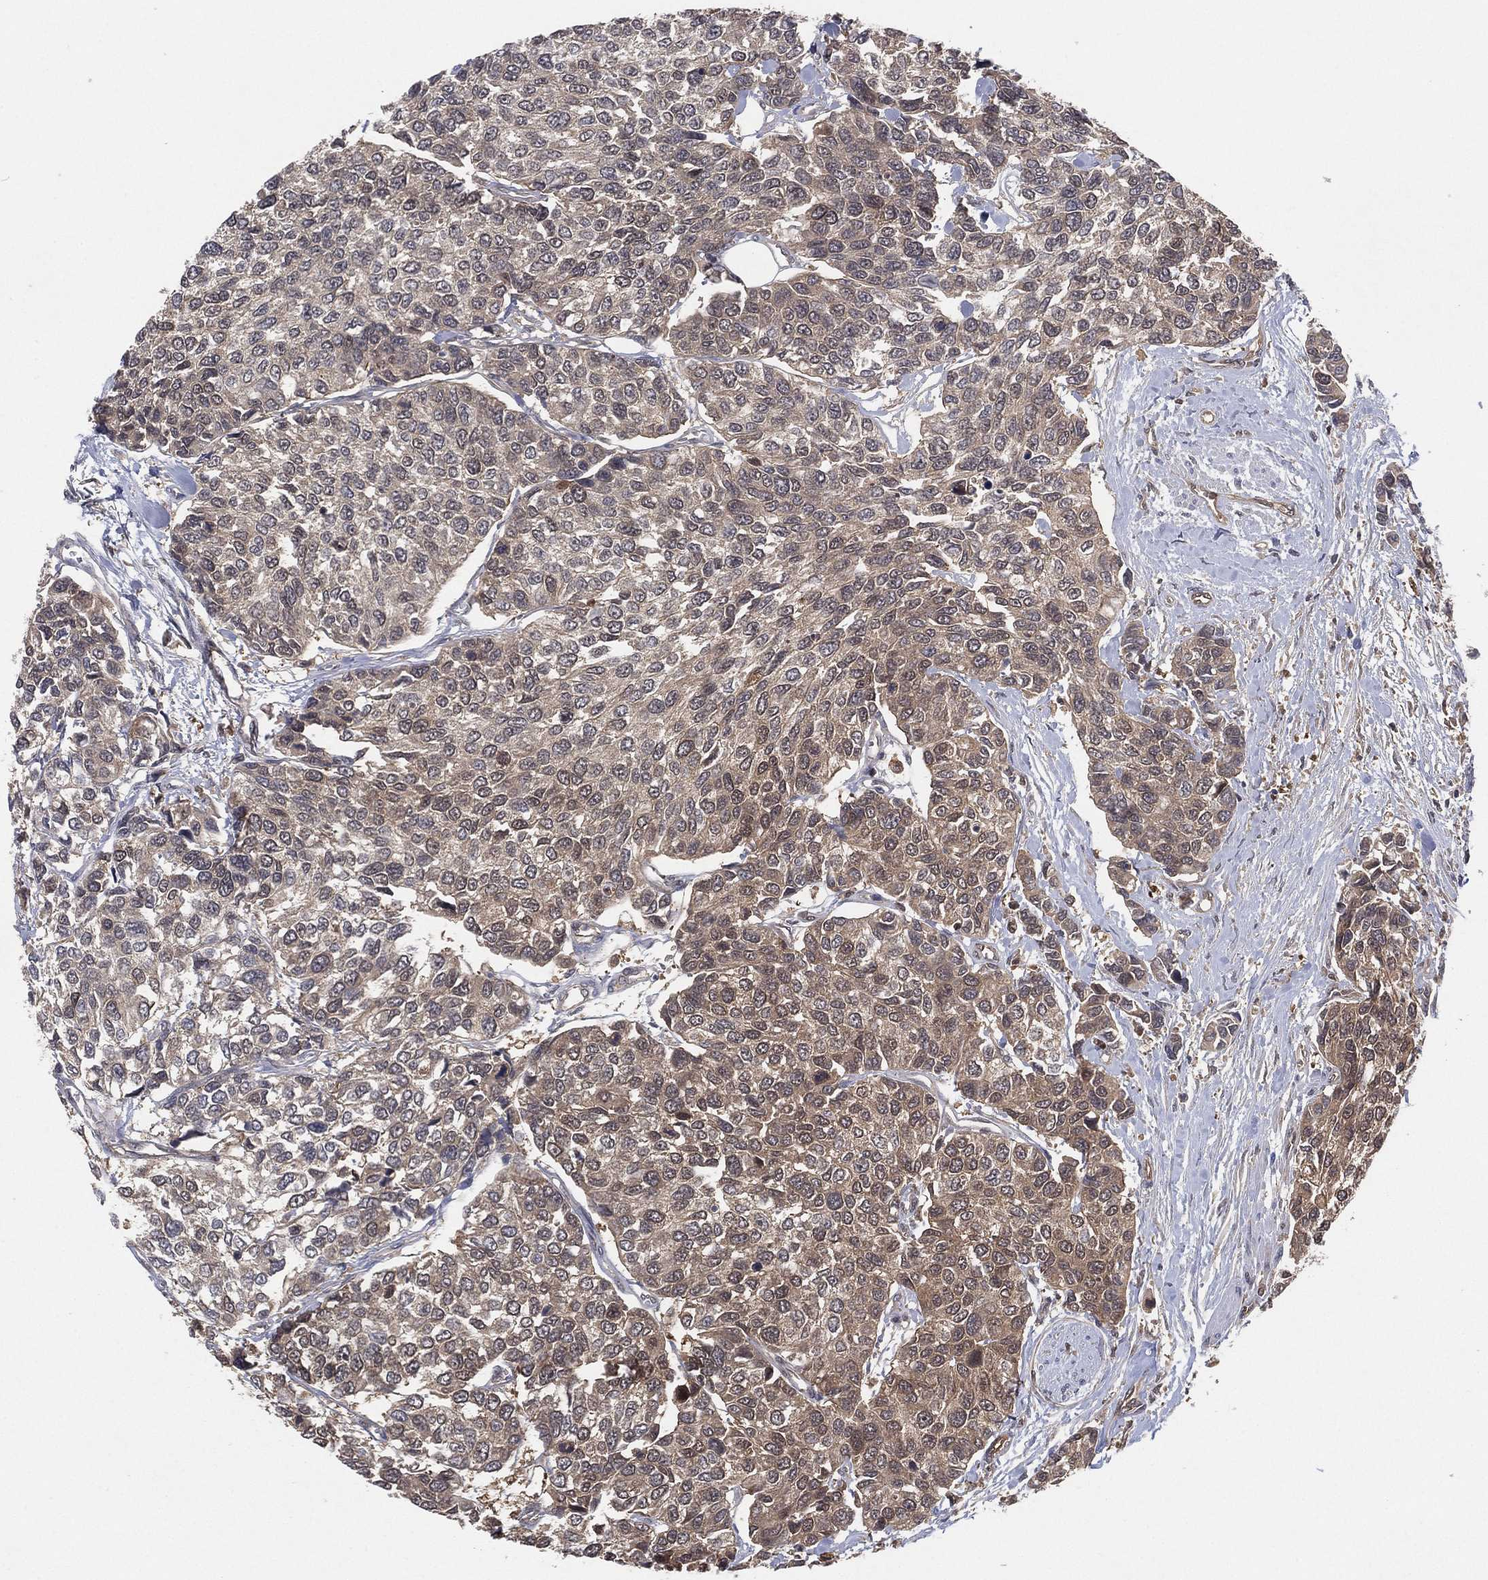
{"staining": {"intensity": "moderate", "quantity": "25%-75%", "location": "cytoplasmic/membranous"}, "tissue": "urothelial cancer", "cell_type": "Tumor cells", "image_type": "cancer", "snomed": [{"axis": "morphology", "description": "Urothelial carcinoma, High grade"}, {"axis": "topography", "description": "Urinary bladder"}], "caption": "Immunohistochemical staining of urothelial cancer exhibits medium levels of moderate cytoplasmic/membranous staining in about 25%-75% of tumor cells. The staining is performed using DAB (3,3'-diaminobenzidine) brown chromogen to label protein expression. The nuclei are counter-stained blue using hematoxylin.", "gene": "PSMG4", "patient": {"sex": "male", "age": 77}}